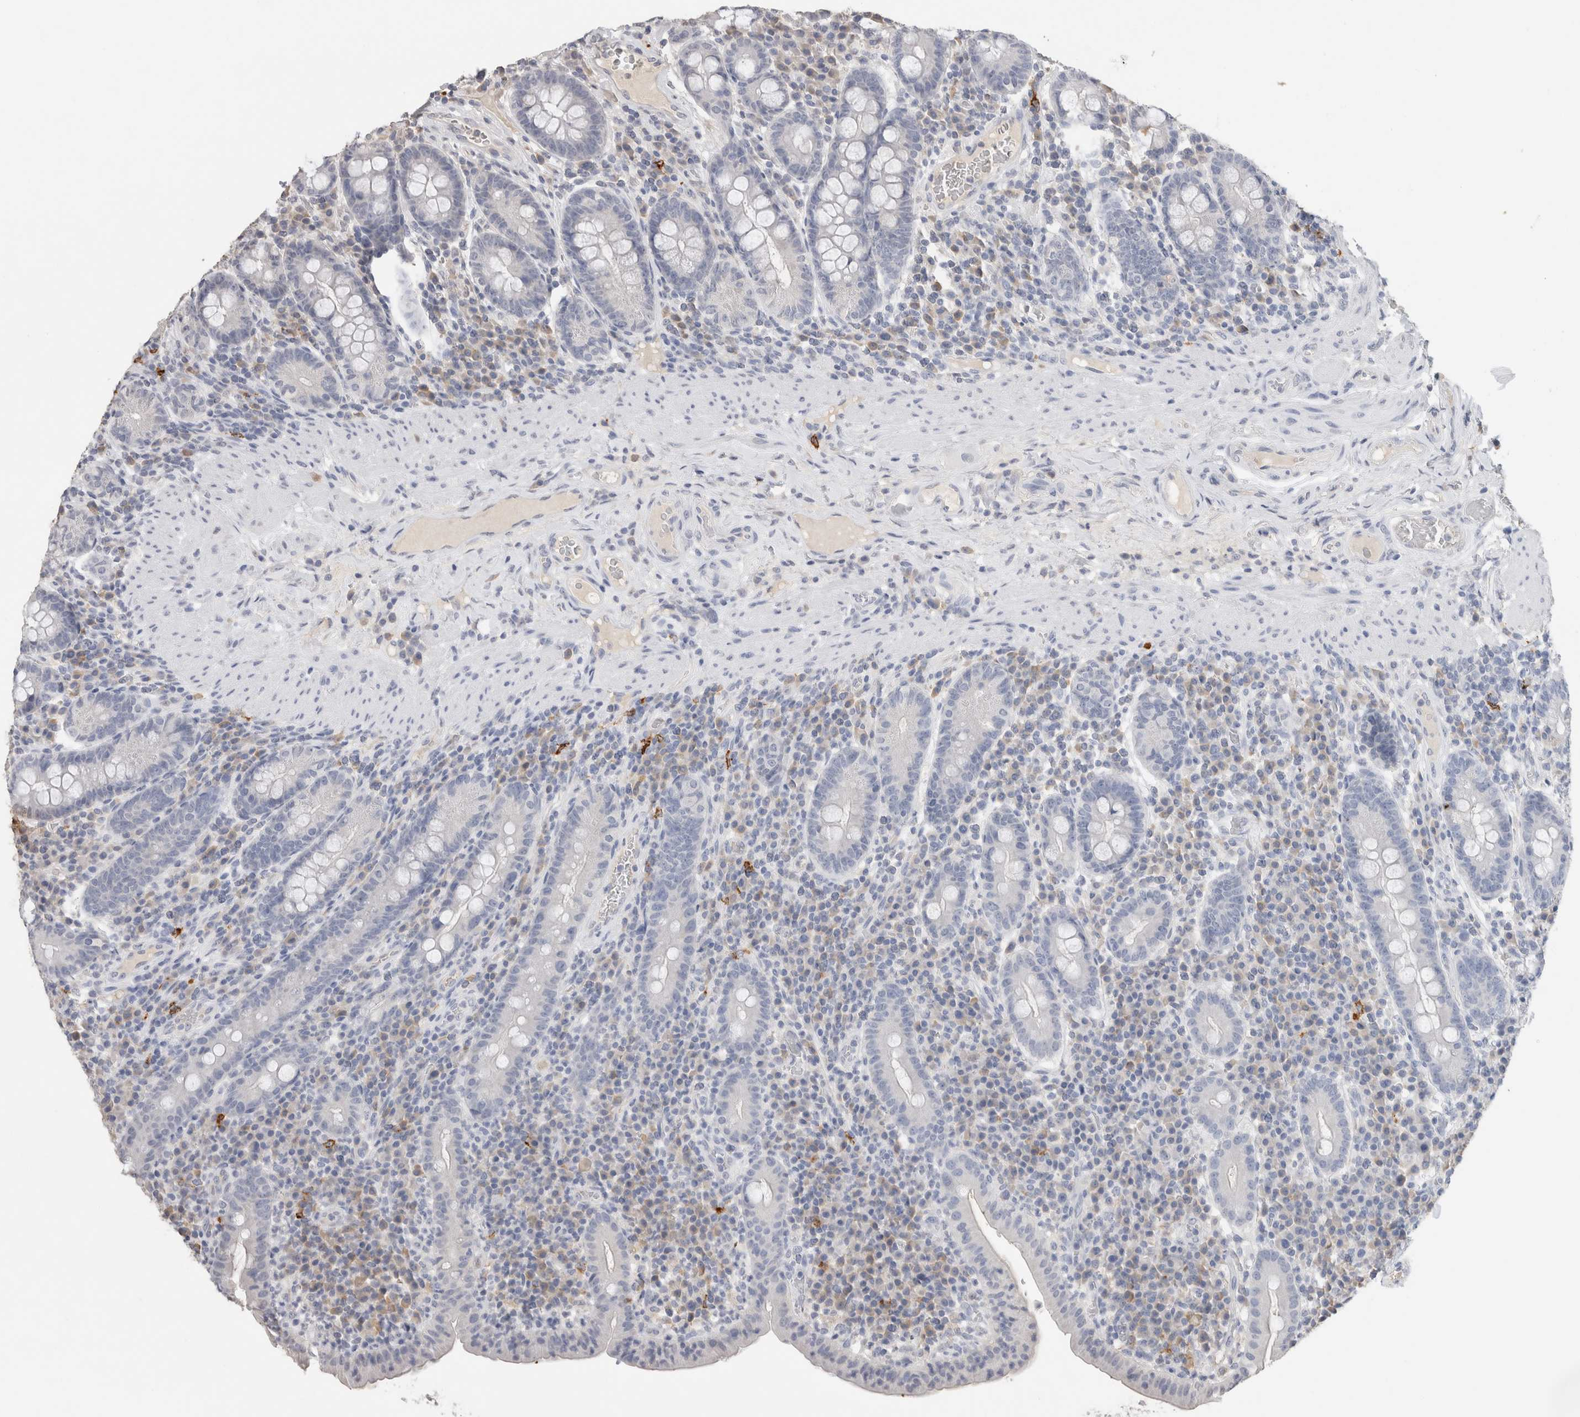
{"staining": {"intensity": "negative", "quantity": "none", "location": "none"}, "tissue": "duodenum", "cell_type": "Glandular cells", "image_type": "normal", "snomed": [{"axis": "morphology", "description": "Normal tissue, NOS"}, {"axis": "morphology", "description": "Adenocarcinoma, NOS"}, {"axis": "topography", "description": "Pancreas"}, {"axis": "topography", "description": "Duodenum"}], "caption": "An image of duodenum stained for a protein demonstrates no brown staining in glandular cells. Brightfield microscopy of immunohistochemistry (IHC) stained with DAB (brown) and hematoxylin (blue), captured at high magnification.", "gene": "LAMP3", "patient": {"sex": "male", "age": 50}}